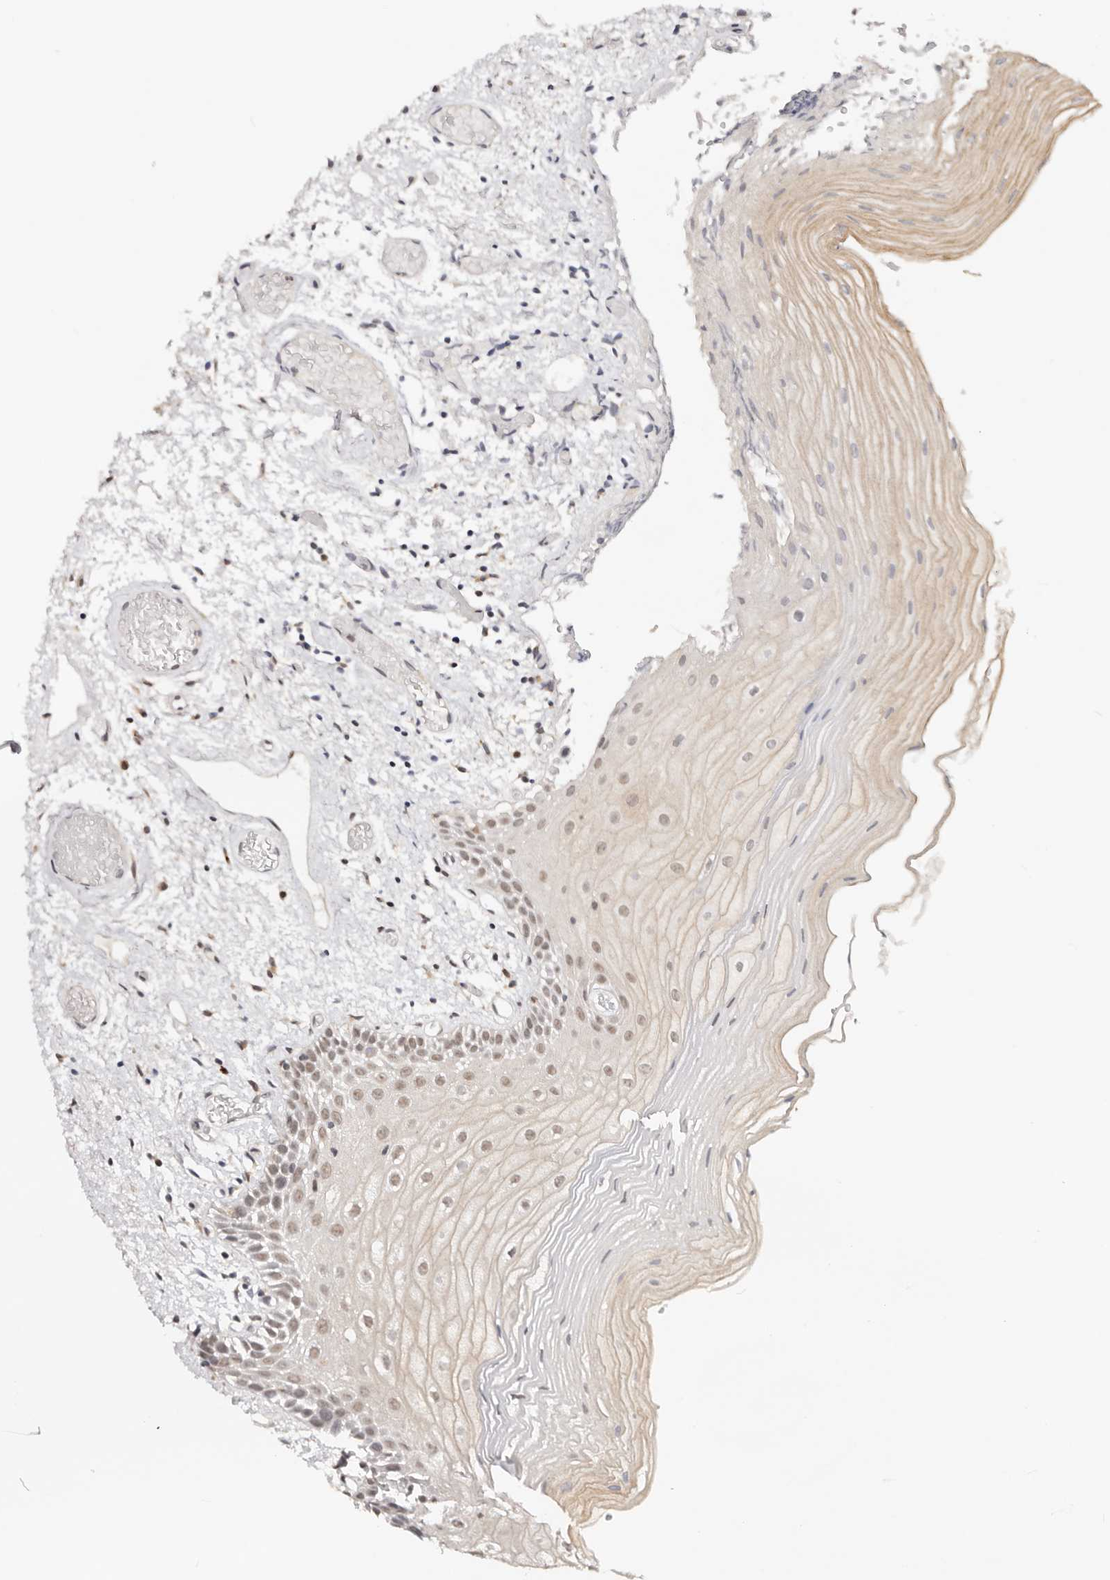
{"staining": {"intensity": "weak", "quantity": "25%-75%", "location": "nuclear"}, "tissue": "oral mucosa", "cell_type": "Squamous epithelial cells", "image_type": "normal", "snomed": [{"axis": "morphology", "description": "Normal tissue, NOS"}, {"axis": "topography", "description": "Oral tissue"}], "caption": "The immunohistochemical stain labels weak nuclear expression in squamous epithelial cells of normal oral mucosa.", "gene": "VIPAS39", "patient": {"sex": "male", "age": 52}}